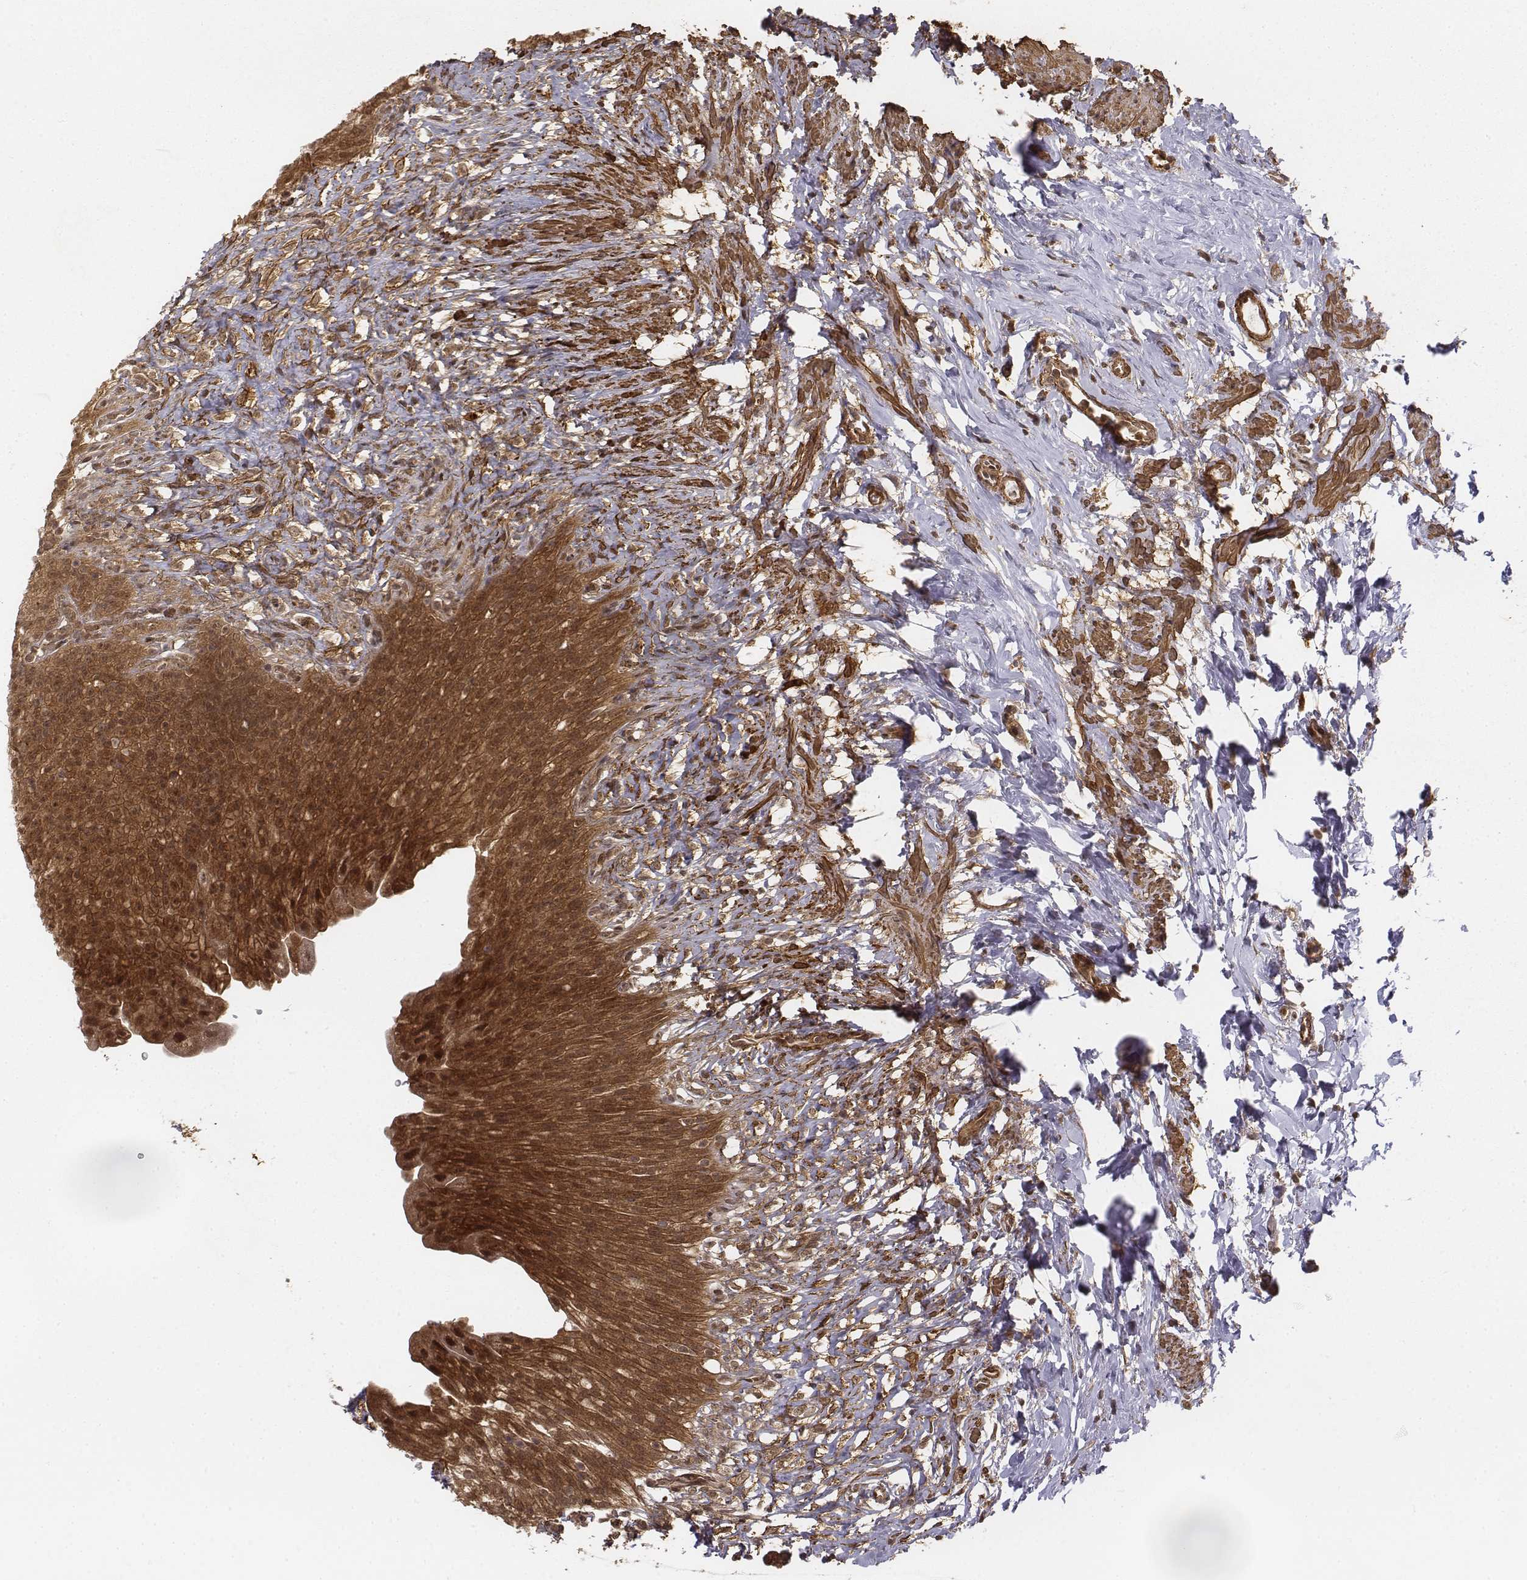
{"staining": {"intensity": "strong", "quantity": ">75%", "location": "cytoplasmic/membranous,nuclear"}, "tissue": "urinary bladder", "cell_type": "Urothelial cells", "image_type": "normal", "snomed": [{"axis": "morphology", "description": "Normal tissue, NOS"}, {"axis": "topography", "description": "Urinary bladder"}, {"axis": "topography", "description": "Prostate"}], "caption": "IHC of normal human urinary bladder displays high levels of strong cytoplasmic/membranous,nuclear staining in approximately >75% of urothelial cells.", "gene": "ZFYVE19", "patient": {"sex": "male", "age": 76}}